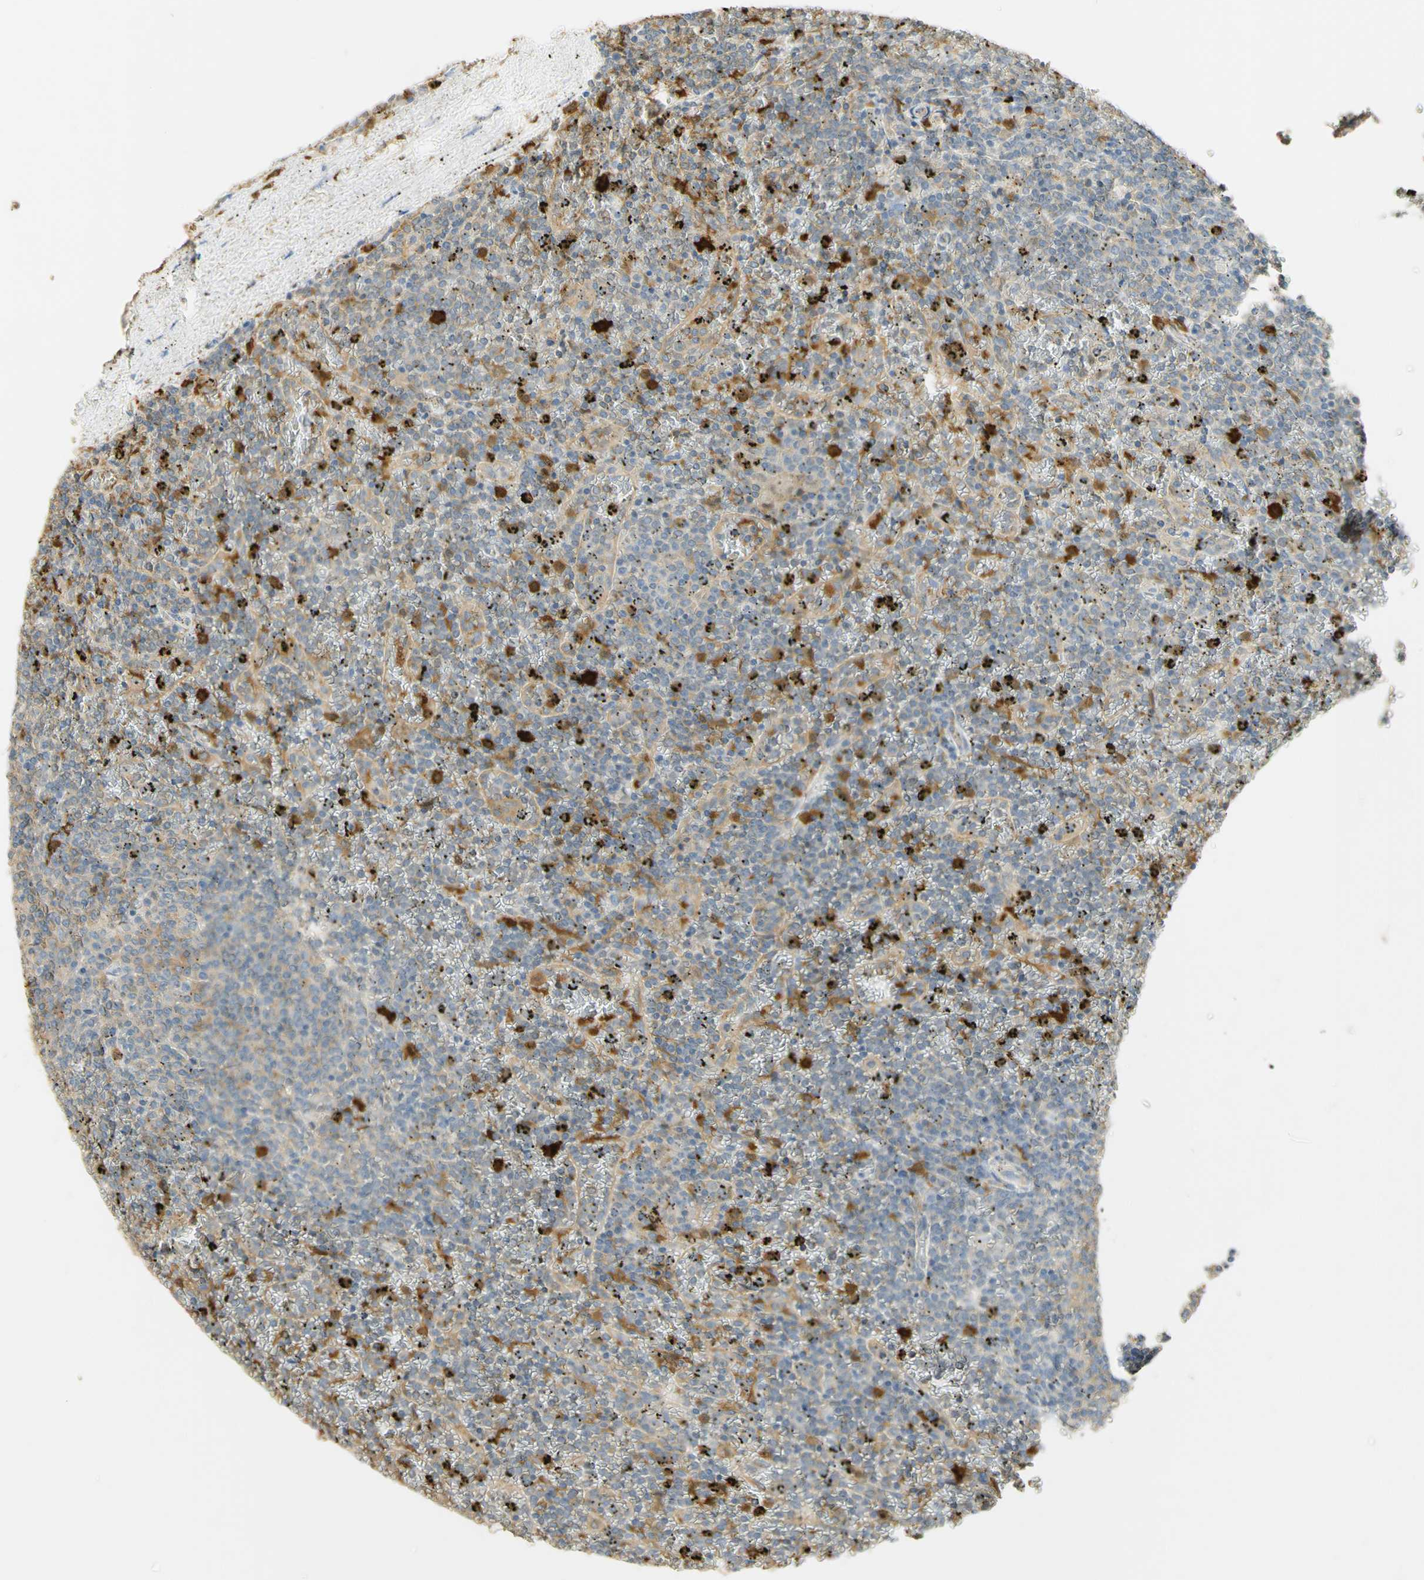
{"staining": {"intensity": "moderate", "quantity": "25%-75%", "location": "cytoplasmic/membranous"}, "tissue": "lymphoma", "cell_type": "Tumor cells", "image_type": "cancer", "snomed": [{"axis": "morphology", "description": "Malignant lymphoma, non-Hodgkin's type, Low grade"}, {"axis": "topography", "description": "Spleen"}], "caption": "Lymphoma stained with DAB (3,3'-diaminobenzidine) immunohistochemistry (IHC) shows medium levels of moderate cytoplasmic/membranous expression in approximately 25%-75% of tumor cells.", "gene": "PAK1", "patient": {"sex": "female", "age": 77}}